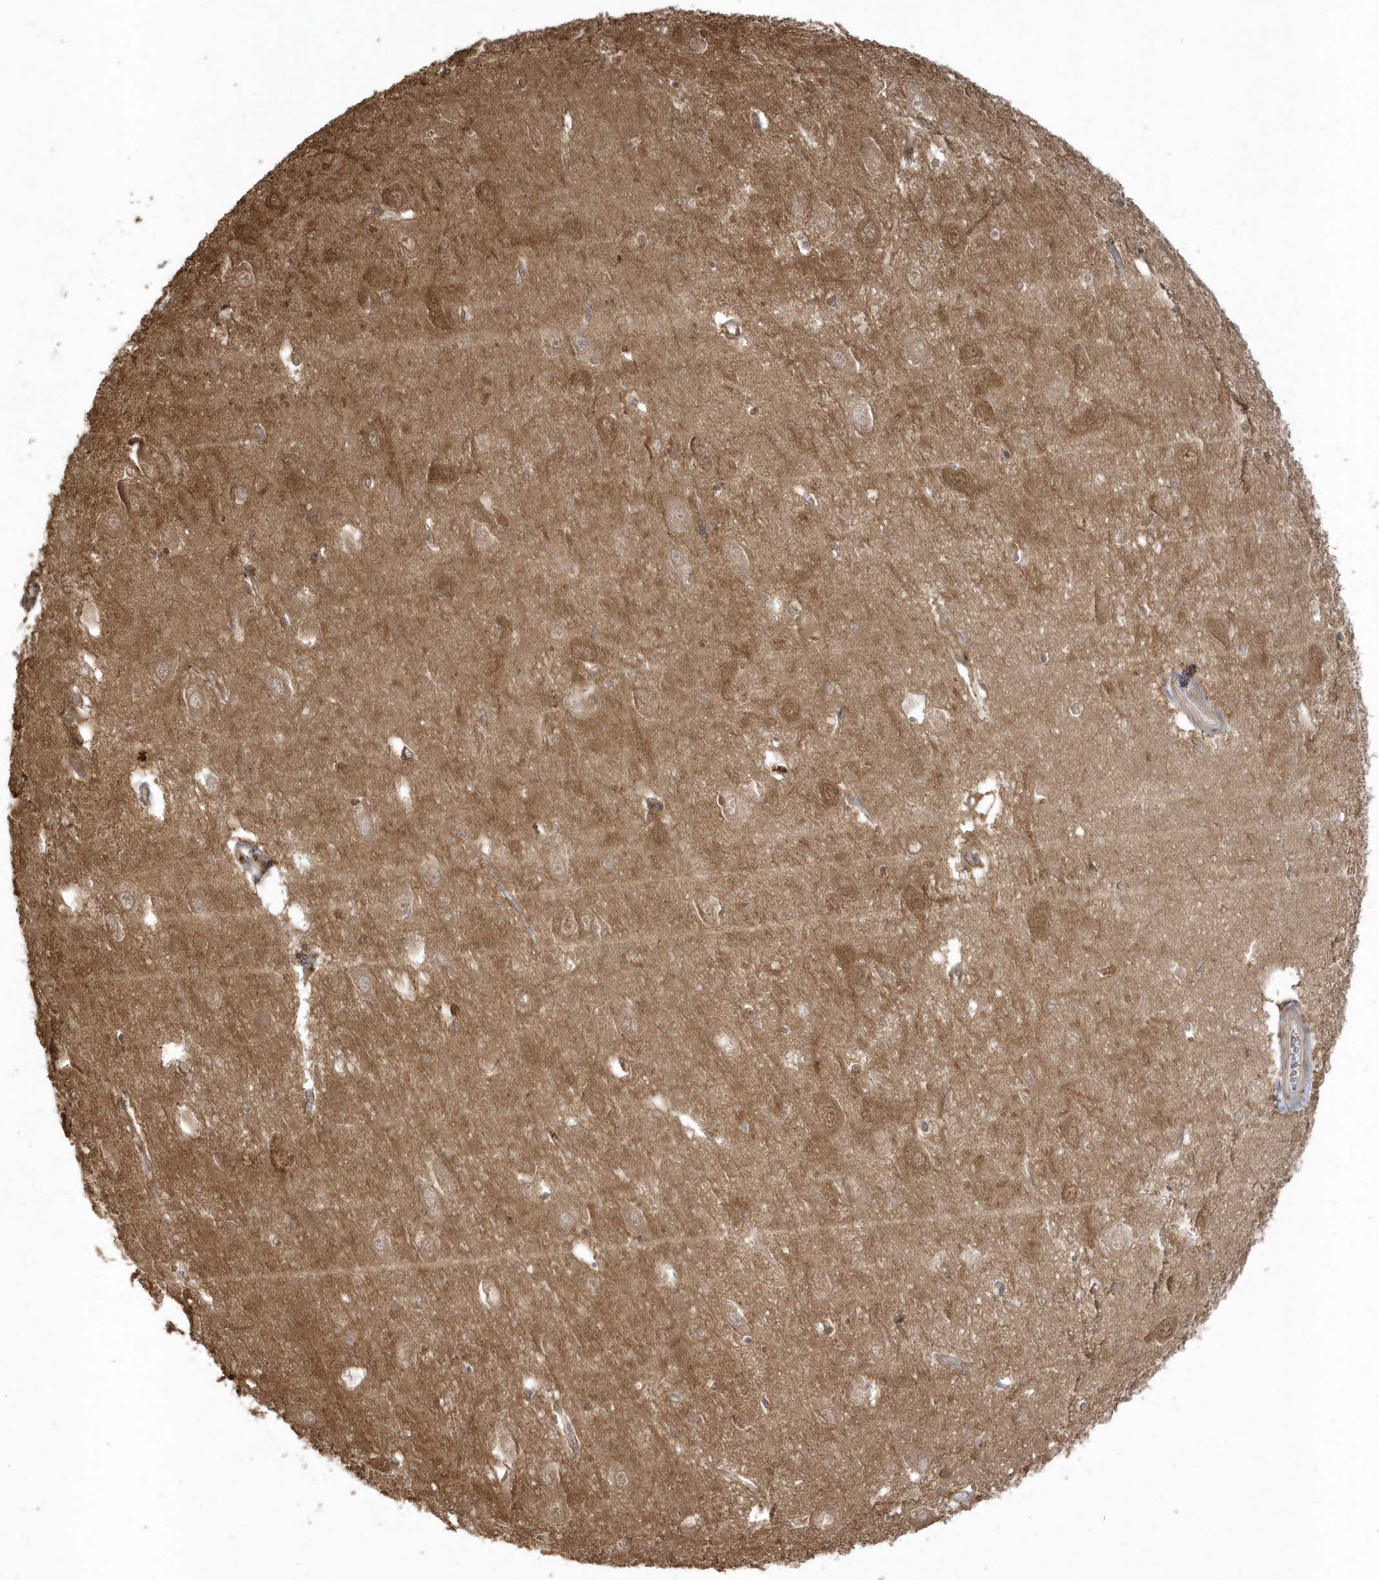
{"staining": {"intensity": "moderate", "quantity": "25%-75%", "location": "cytoplasmic/membranous"}, "tissue": "hippocampus", "cell_type": "Glial cells", "image_type": "normal", "snomed": [{"axis": "morphology", "description": "Normal tissue, NOS"}, {"axis": "topography", "description": "Hippocampus"}], "caption": "Immunohistochemical staining of normal hippocampus exhibits moderate cytoplasmic/membranous protein staining in about 25%-75% of glial cells. (DAB (3,3'-diaminobenzidine) = brown stain, brightfield microscopy at high magnification).", "gene": "HNMT", "patient": {"sex": "female", "age": 64}}